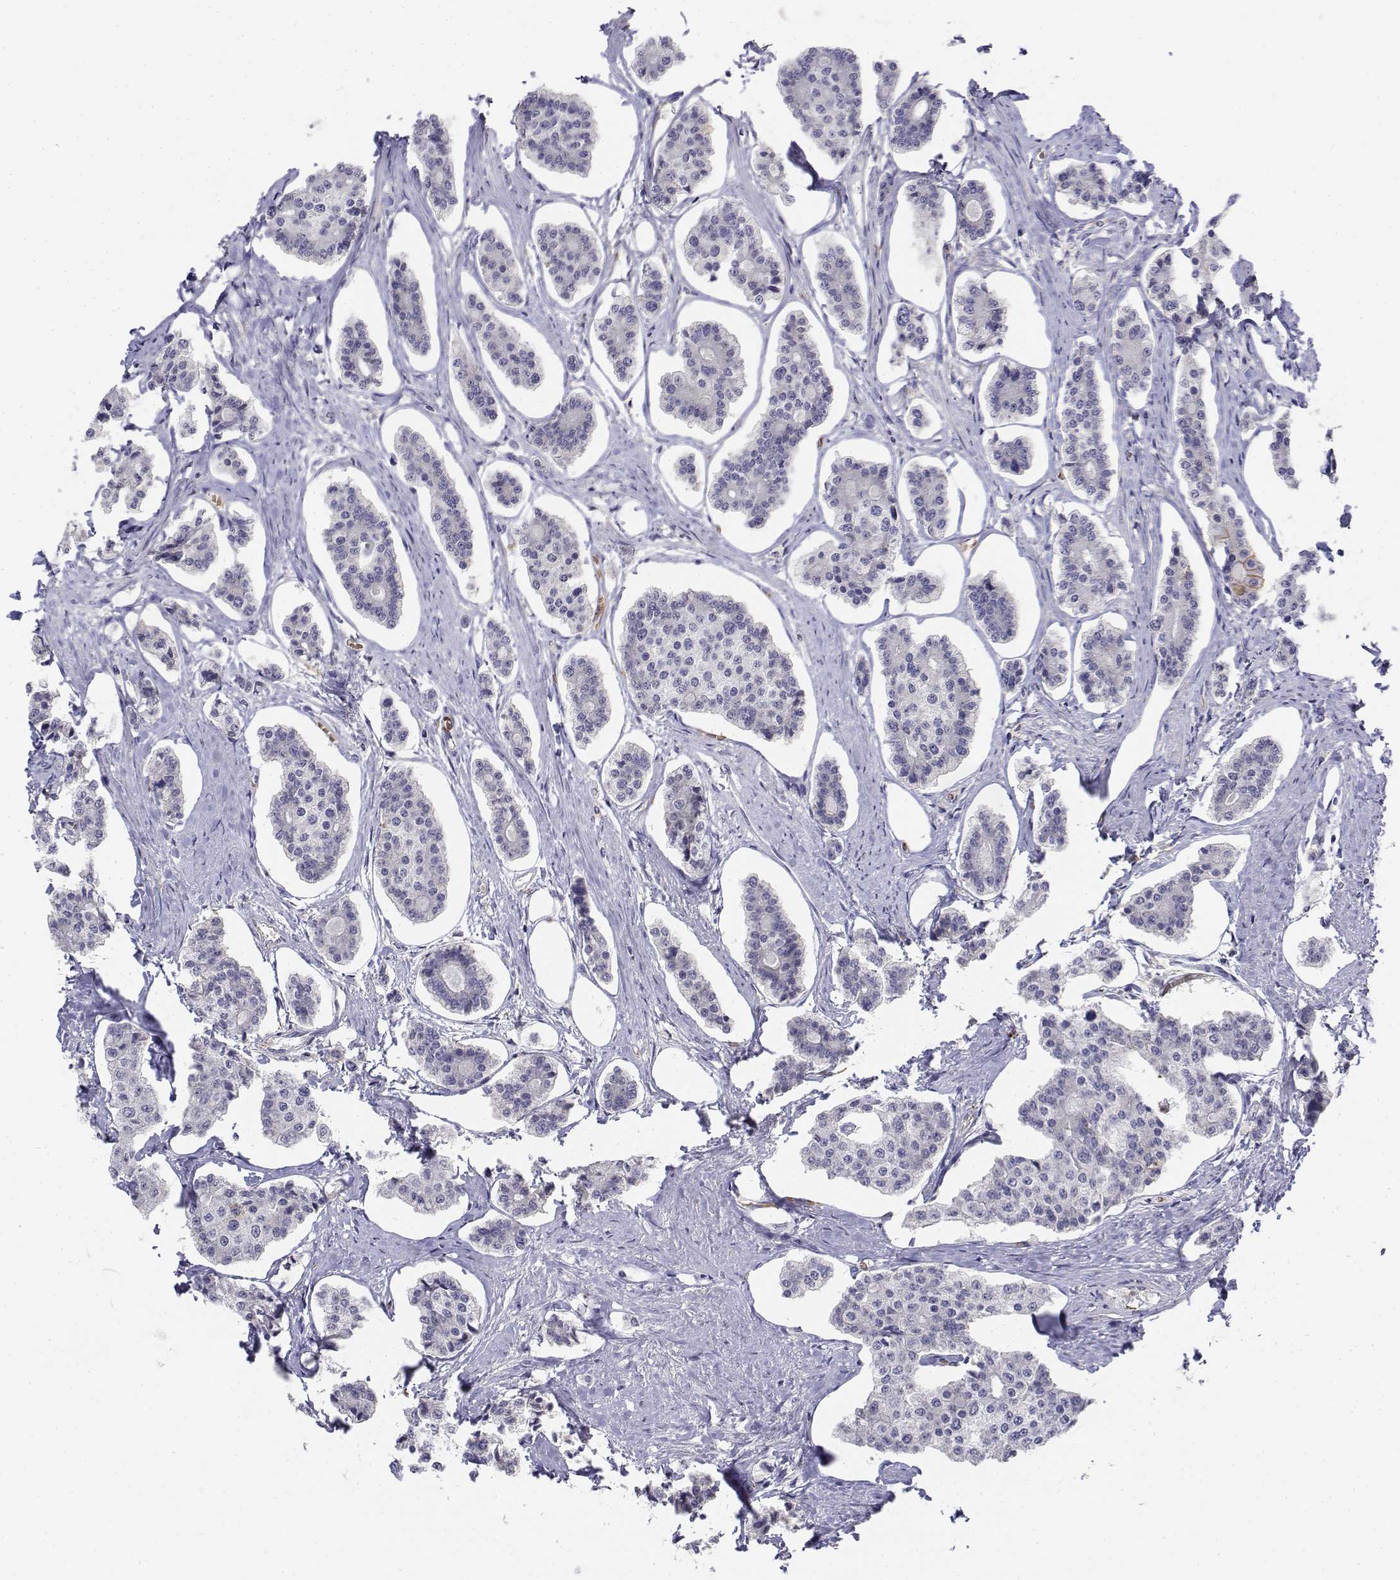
{"staining": {"intensity": "negative", "quantity": "none", "location": "none"}, "tissue": "carcinoid", "cell_type": "Tumor cells", "image_type": "cancer", "snomed": [{"axis": "morphology", "description": "Carcinoid, malignant, NOS"}, {"axis": "topography", "description": "Small intestine"}], "caption": "Tumor cells are negative for brown protein staining in carcinoid. The staining was performed using DAB (3,3'-diaminobenzidine) to visualize the protein expression in brown, while the nuclei were stained in blue with hematoxylin (Magnification: 20x).", "gene": "CADM1", "patient": {"sex": "female", "age": 65}}